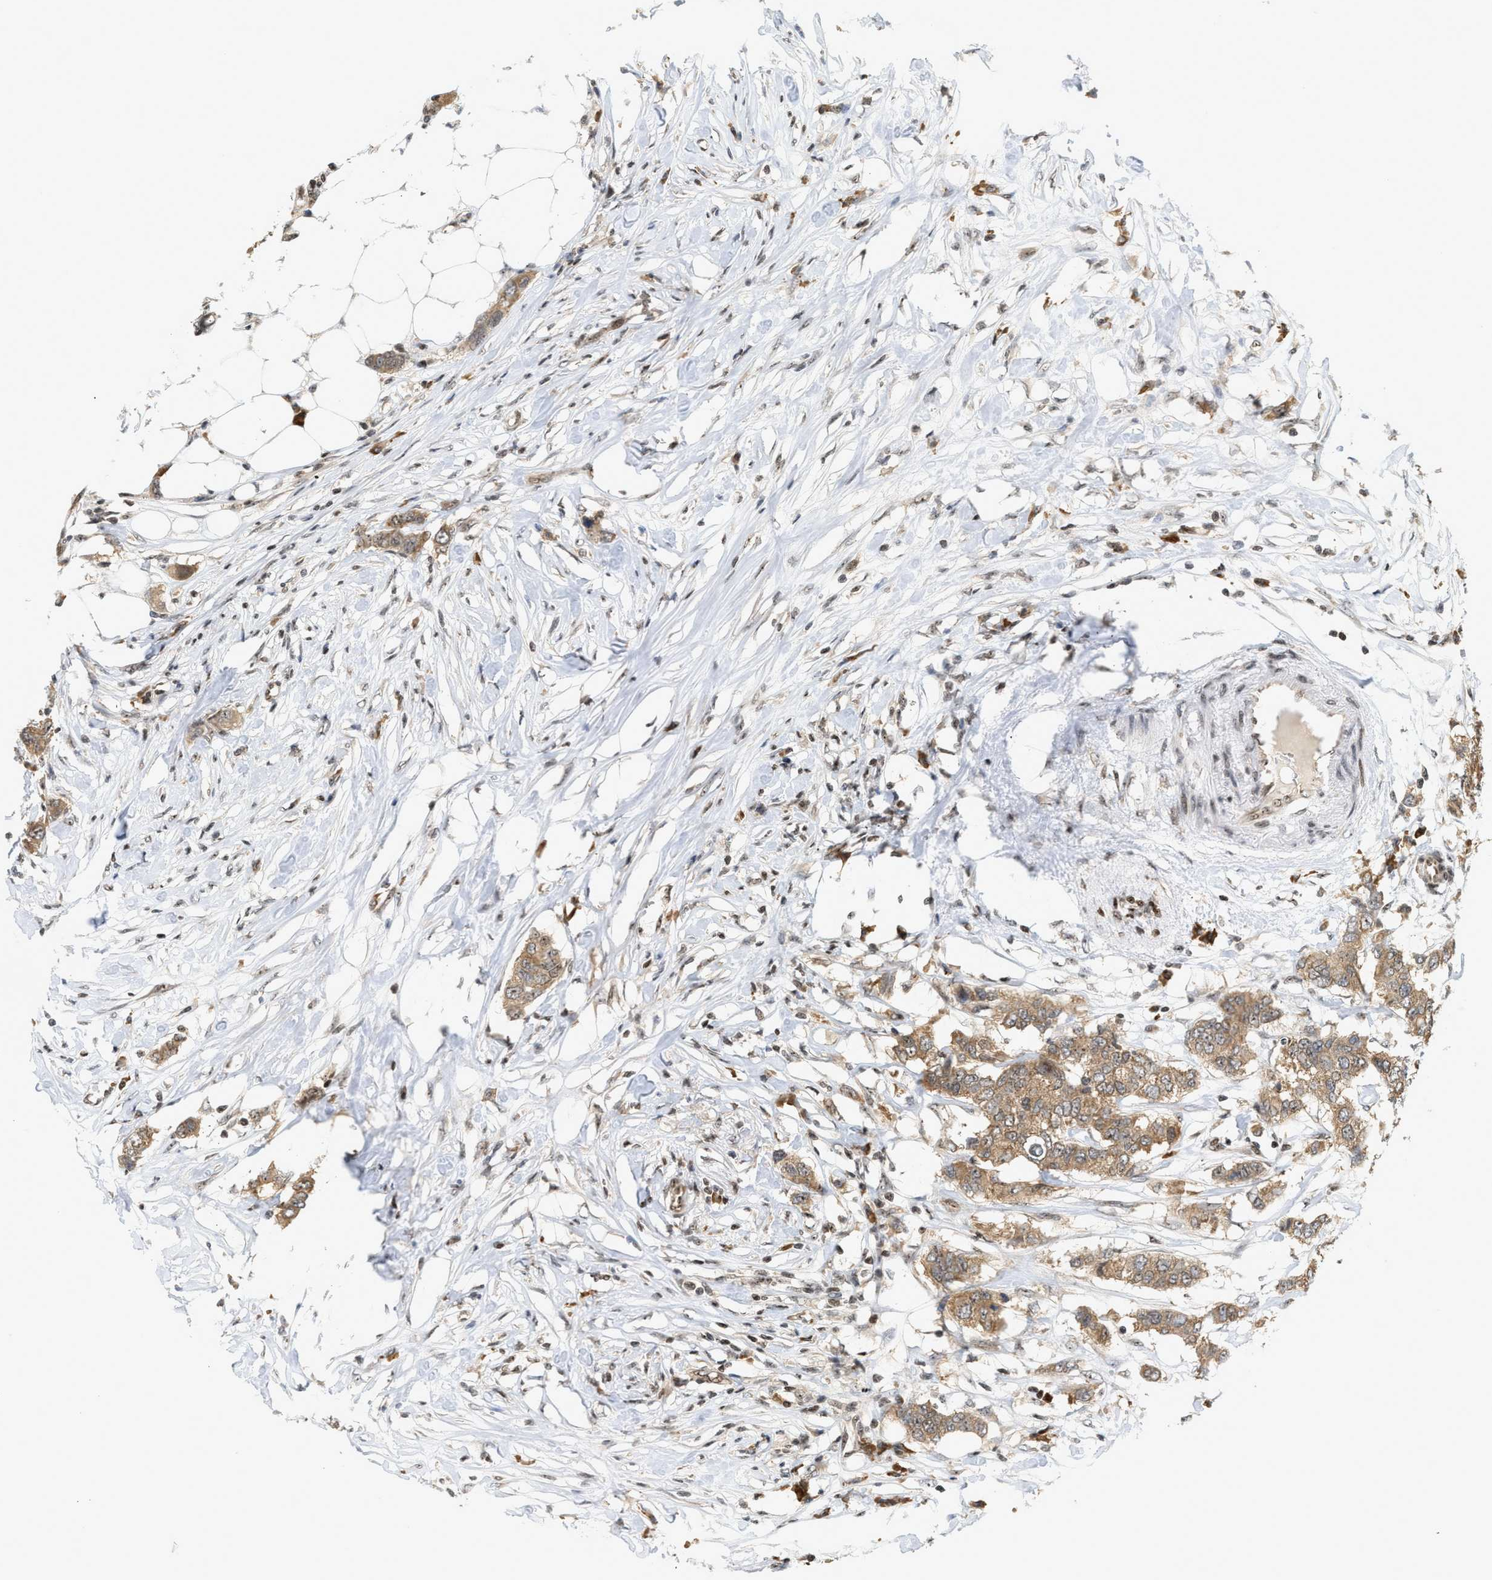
{"staining": {"intensity": "moderate", "quantity": ">75%", "location": "cytoplasmic/membranous"}, "tissue": "breast cancer", "cell_type": "Tumor cells", "image_type": "cancer", "snomed": [{"axis": "morphology", "description": "Duct carcinoma"}, {"axis": "topography", "description": "Breast"}], "caption": "The histopathology image reveals immunohistochemical staining of breast invasive ductal carcinoma. There is moderate cytoplasmic/membranous positivity is present in about >75% of tumor cells. (DAB = brown stain, brightfield microscopy at high magnification).", "gene": "ZNF22", "patient": {"sex": "female", "age": 50}}